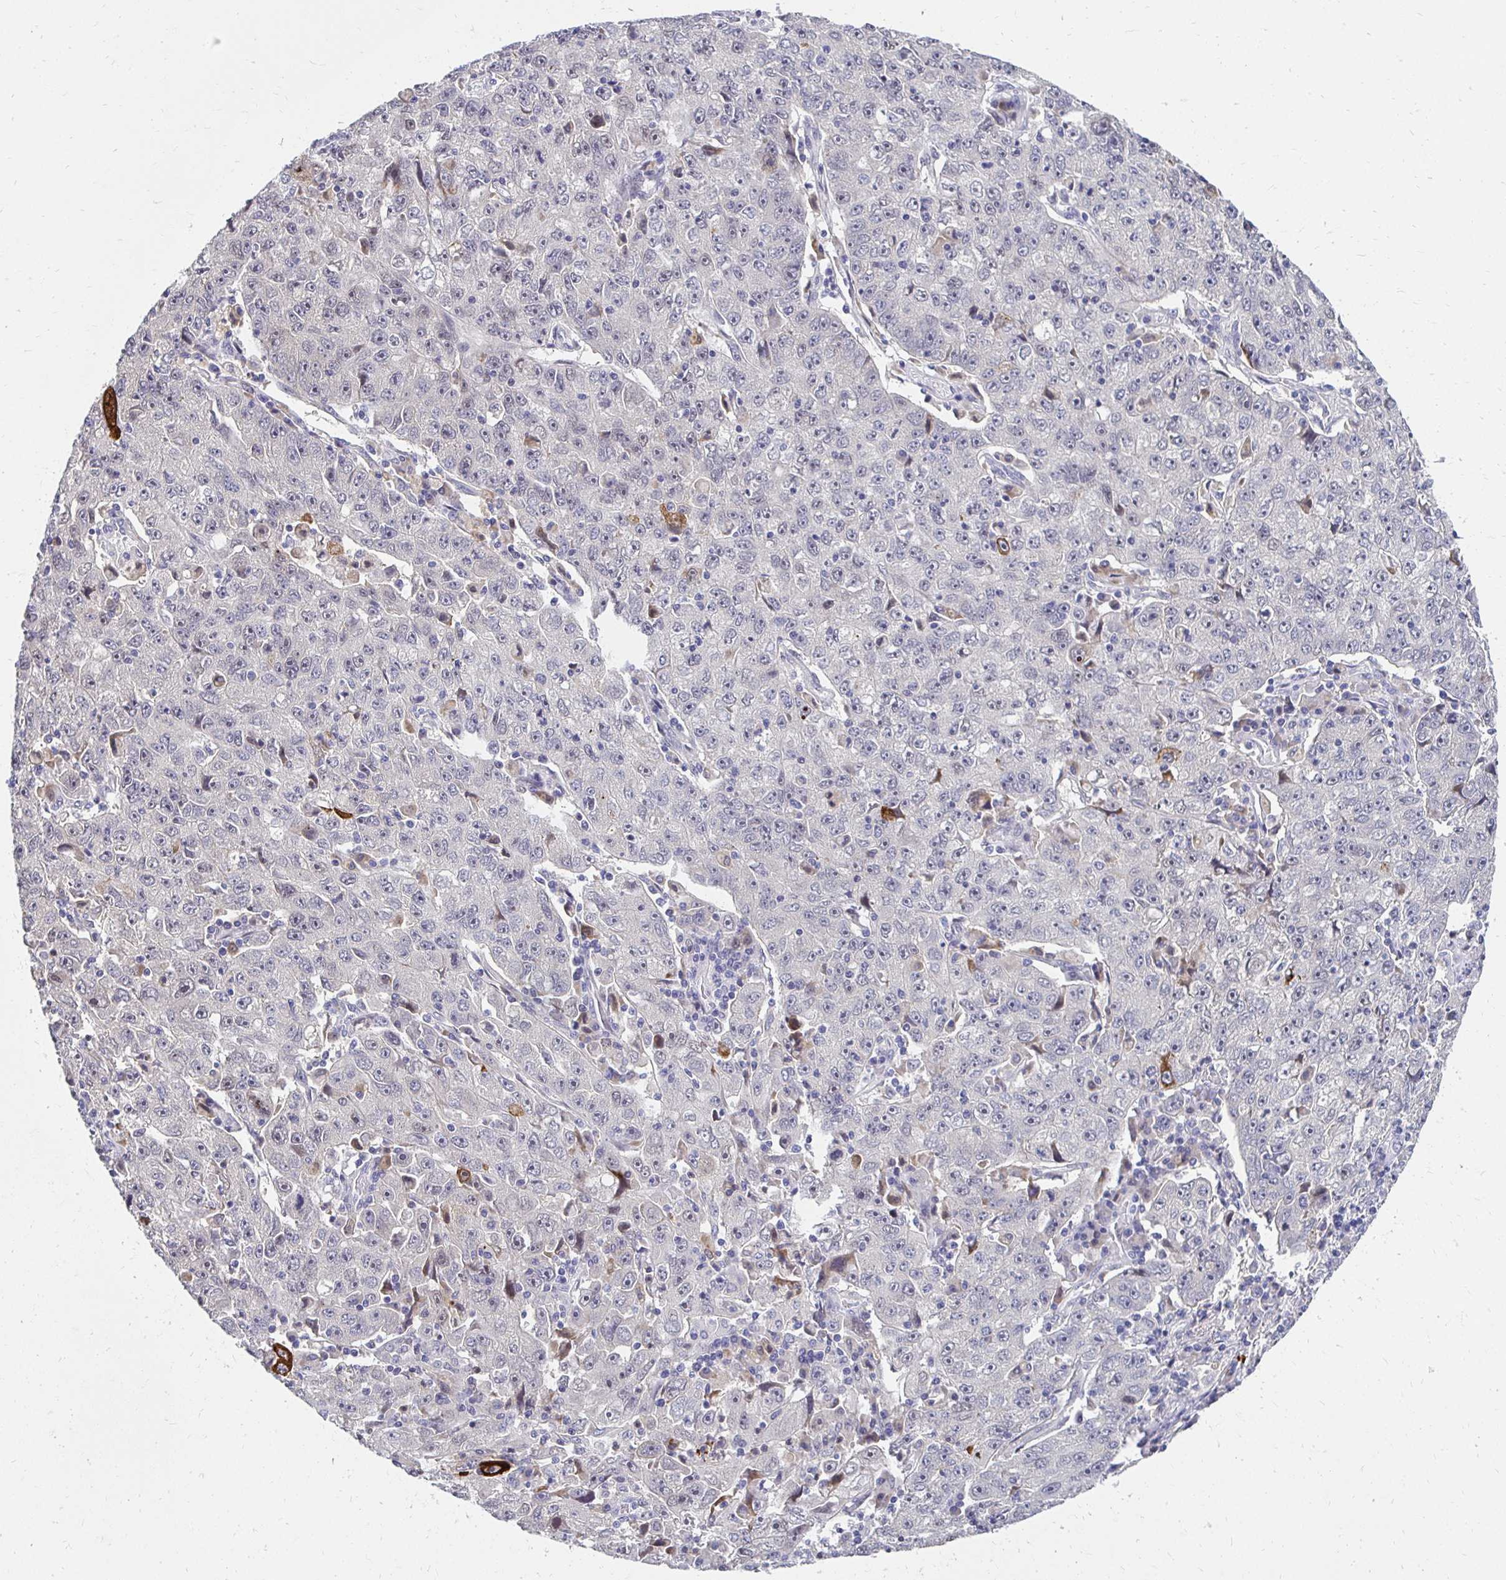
{"staining": {"intensity": "negative", "quantity": "none", "location": "none"}, "tissue": "lung cancer", "cell_type": "Tumor cells", "image_type": "cancer", "snomed": [{"axis": "morphology", "description": "Normal morphology"}, {"axis": "morphology", "description": "Adenocarcinoma, NOS"}, {"axis": "topography", "description": "Lymph node"}, {"axis": "topography", "description": "Lung"}], "caption": "Tumor cells are negative for brown protein staining in lung cancer.", "gene": "PADI2", "patient": {"sex": "female", "age": 57}}